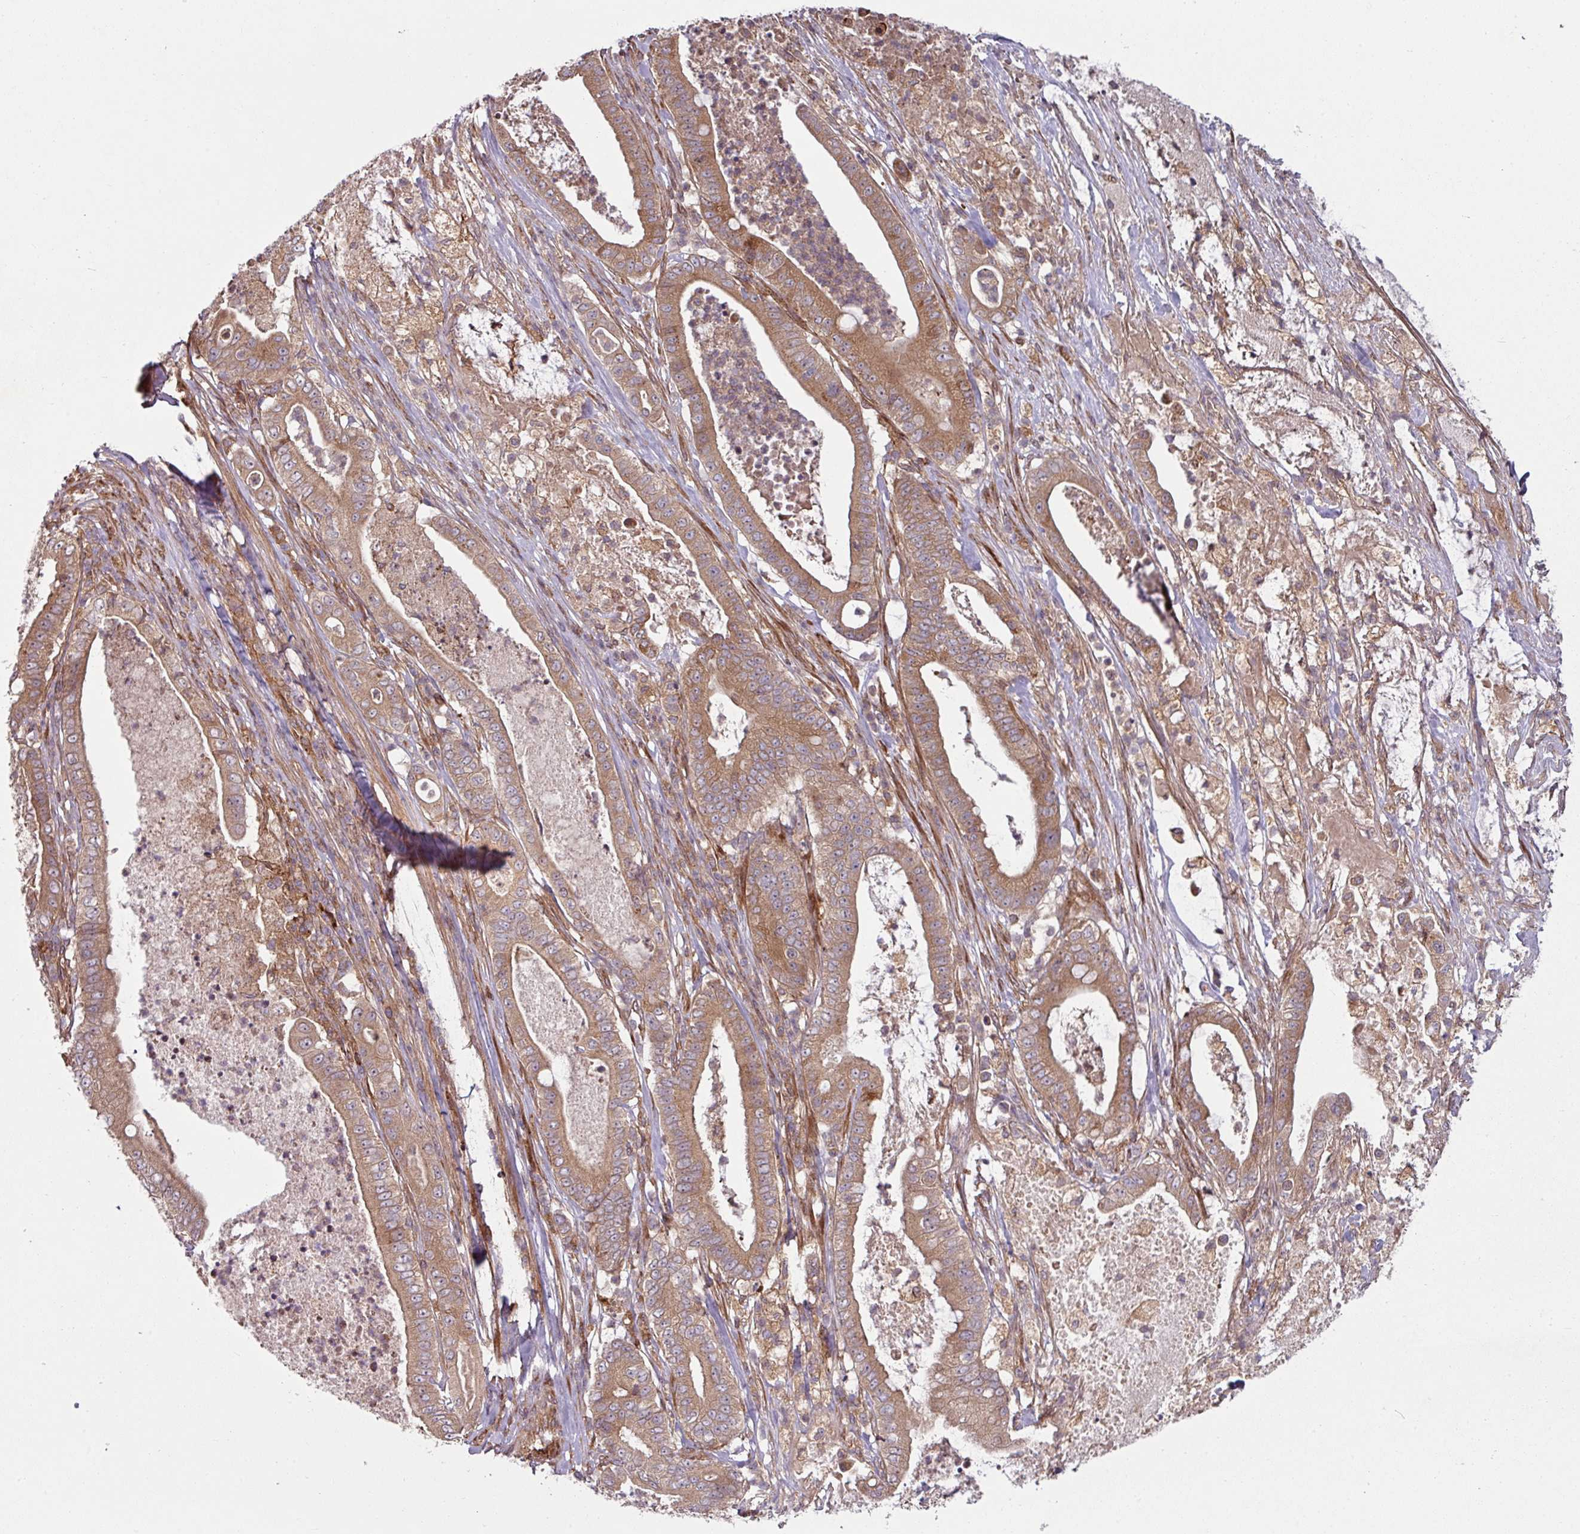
{"staining": {"intensity": "moderate", "quantity": ">75%", "location": "cytoplasmic/membranous"}, "tissue": "pancreatic cancer", "cell_type": "Tumor cells", "image_type": "cancer", "snomed": [{"axis": "morphology", "description": "Adenocarcinoma, NOS"}, {"axis": "topography", "description": "Pancreas"}], "caption": "This is a micrograph of IHC staining of adenocarcinoma (pancreatic), which shows moderate staining in the cytoplasmic/membranous of tumor cells.", "gene": "RAB5A", "patient": {"sex": "male", "age": 71}}